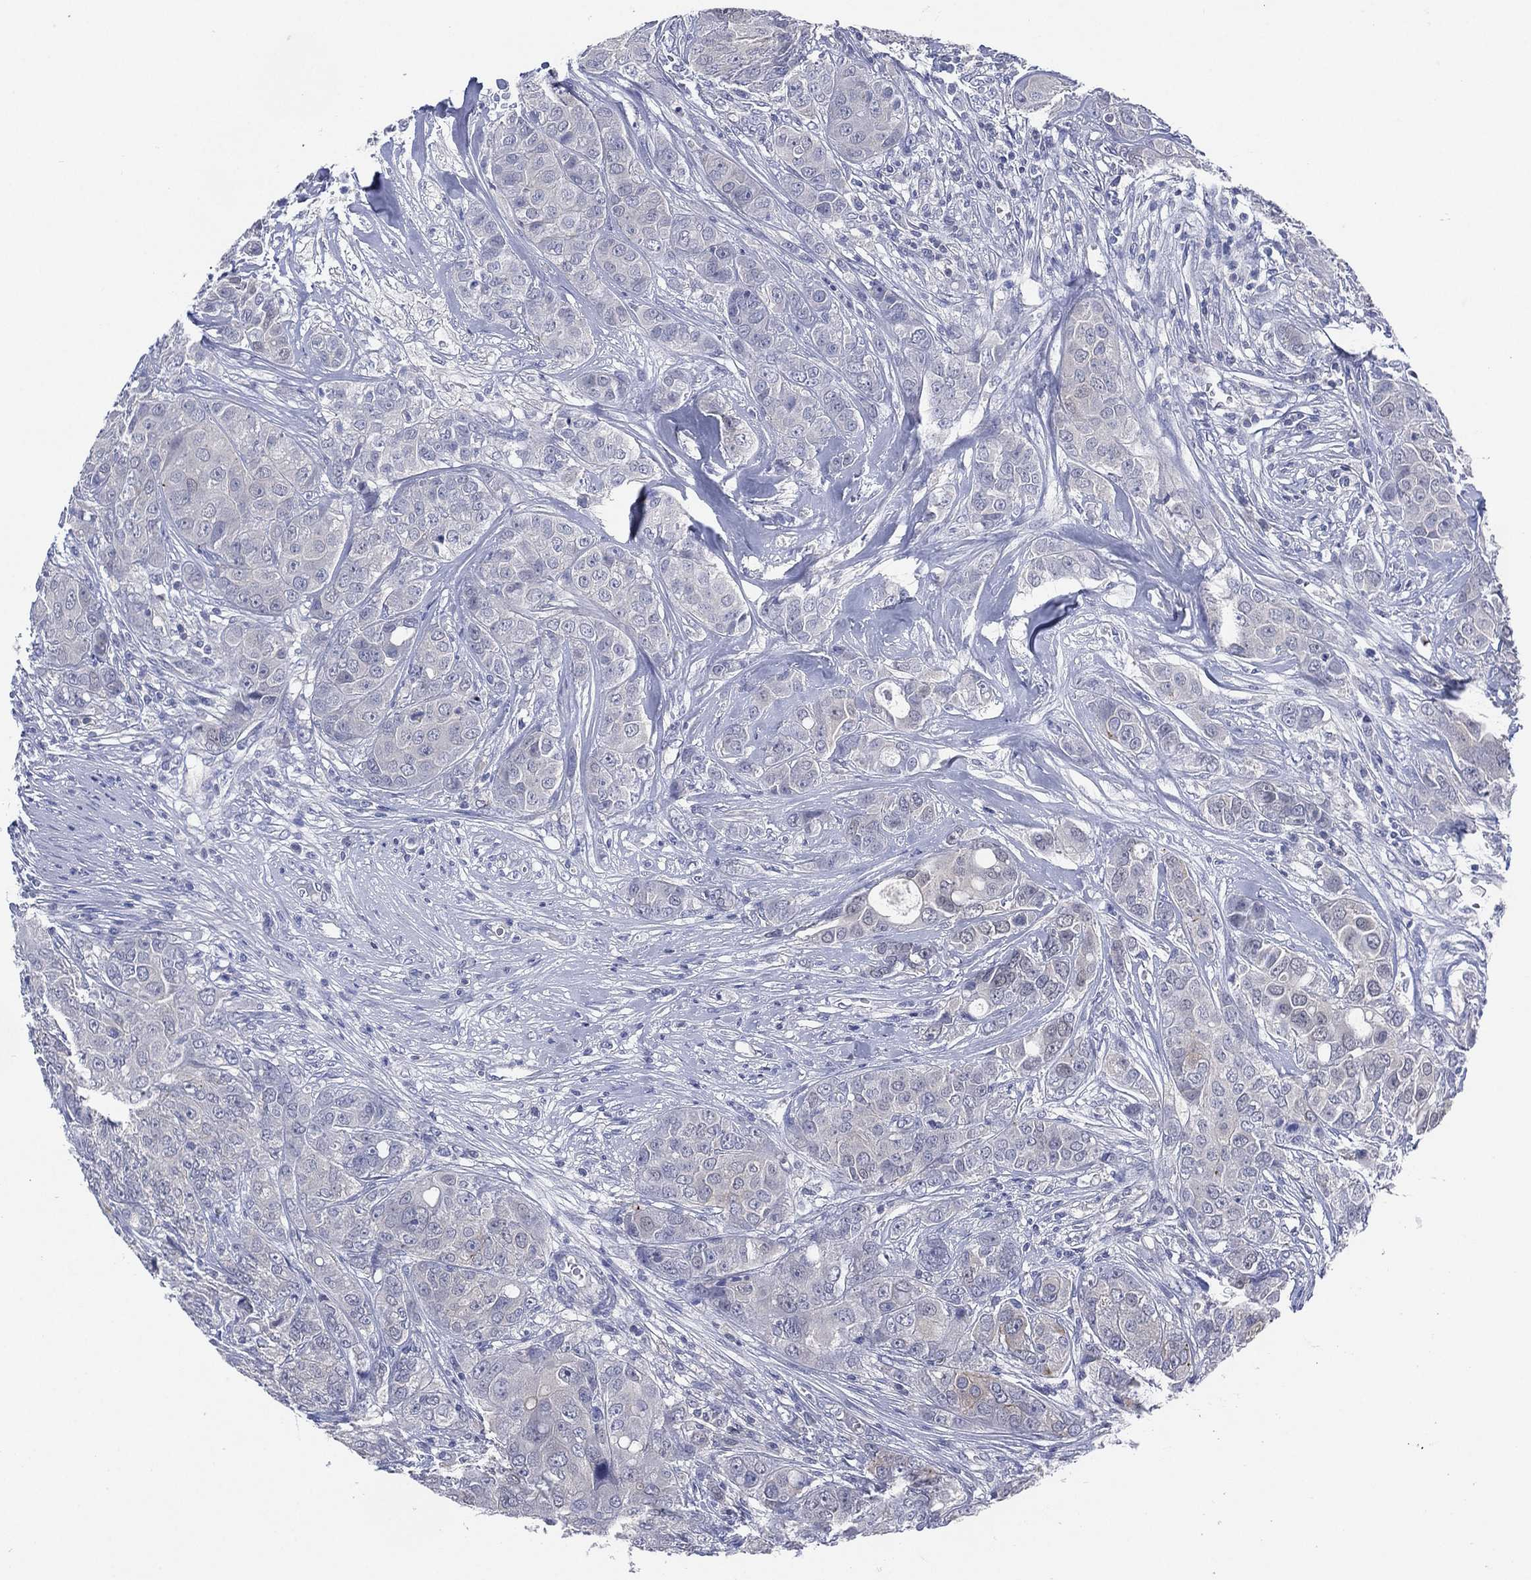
{"staining": {"intensity": "negative", "quantity": "none", "location": "none"}, "tissue": "breast cancer", "cell_type": "Tumor cells", "image_type": "cancer", "snomed": [{"axis": "morphology", "description": "Duct carcinoma"}, {"axis": "topography", "description": "Breast"}], "caption": "The photomicrograph exhibits no staining of tumor cells in breast cancer (invasive ductal carcinoma).", "gene": "C5orf46", "patient": {"sex": "female", "age": 43}}